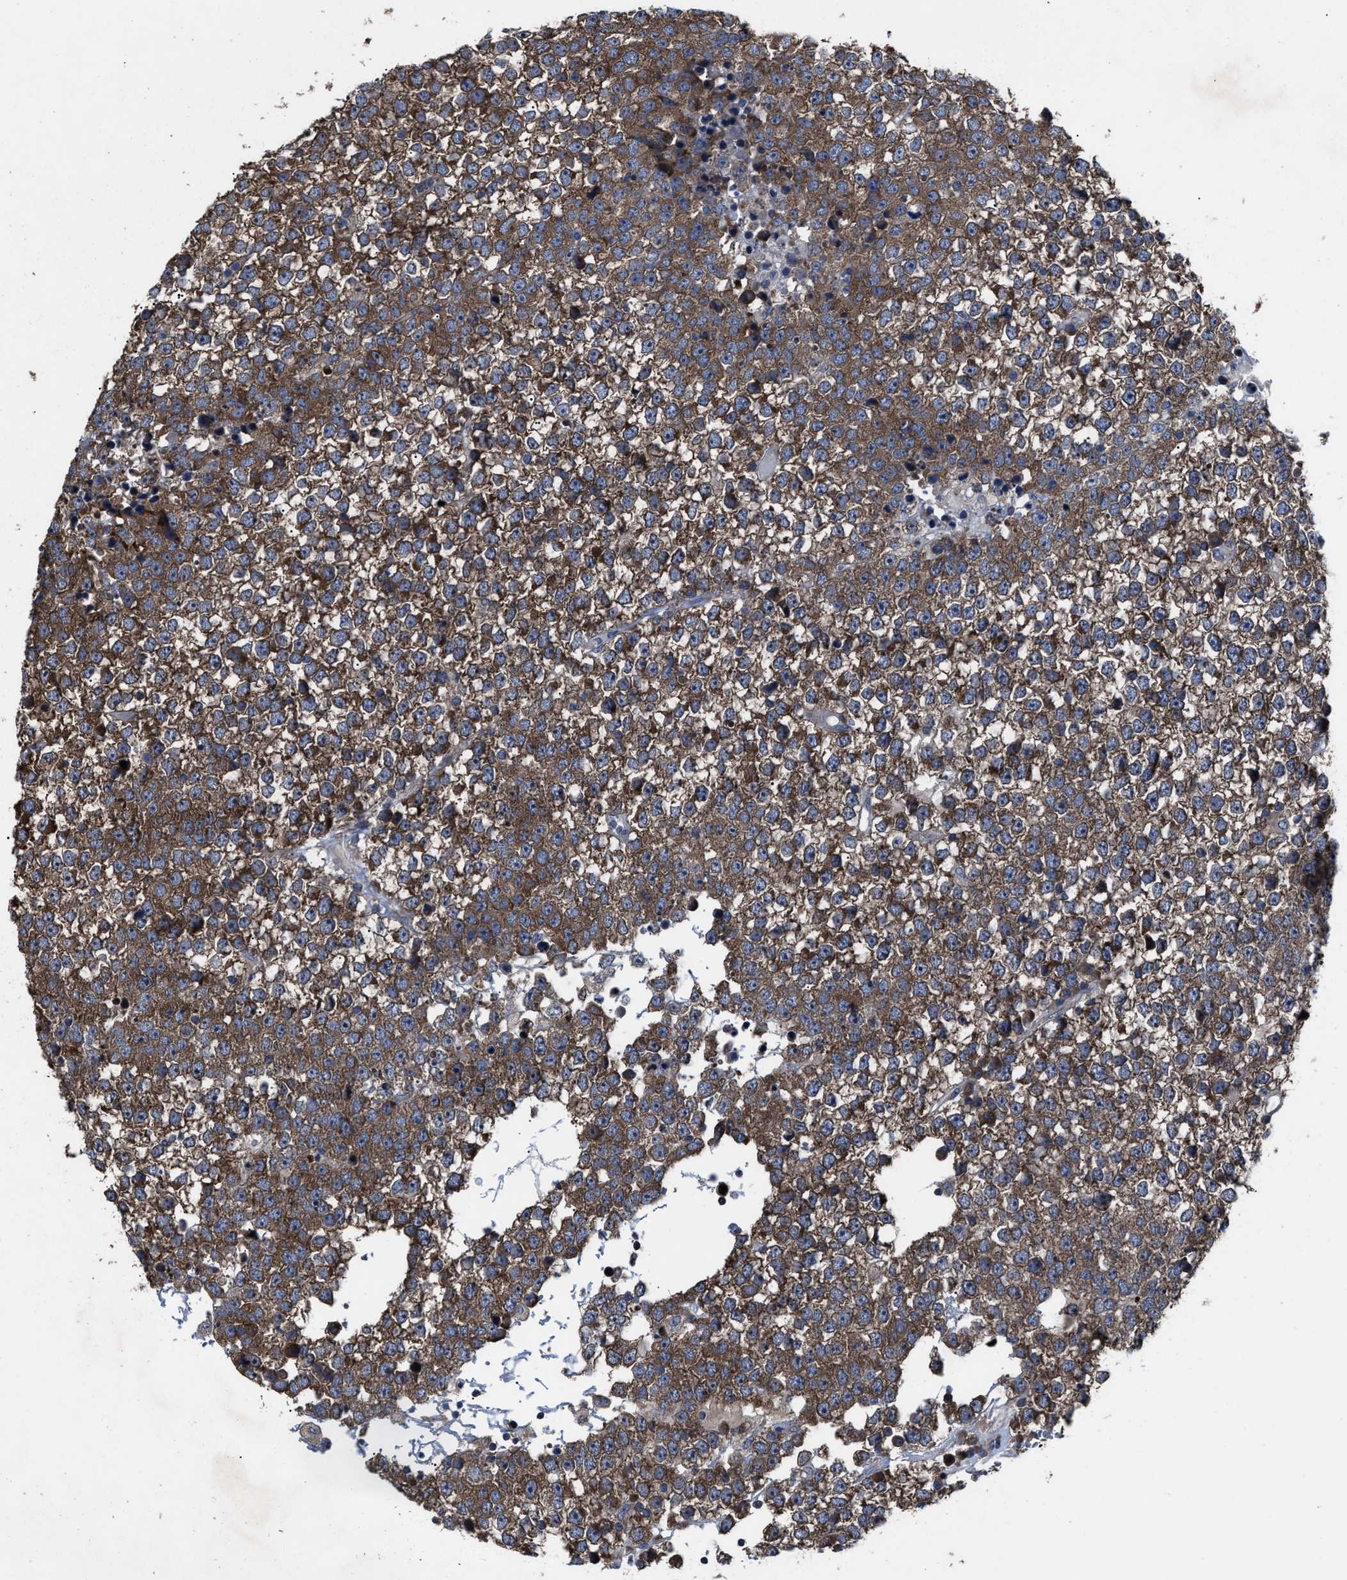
{"staining": {"intensity": "moderate", "quantity": ">75%", "location": "cytoplasmic/membranous"}, "tissue": "testis cancer", "cell_type": "Tumor cells", "image_type": "cancer", "snomed": [{"axis": "morphology", "description": "Seminoma, NOS"}, {"axis": "topography", "description": "Testis"}], "caption": "Immunohistochemistry (IHC) of testis cancer displays medium levels of moderate cytoplasmic/membranous positivity in about >75% of tumor cells.", "gene": "UPF1", "patient": {"sex": "male", "age": 65}}